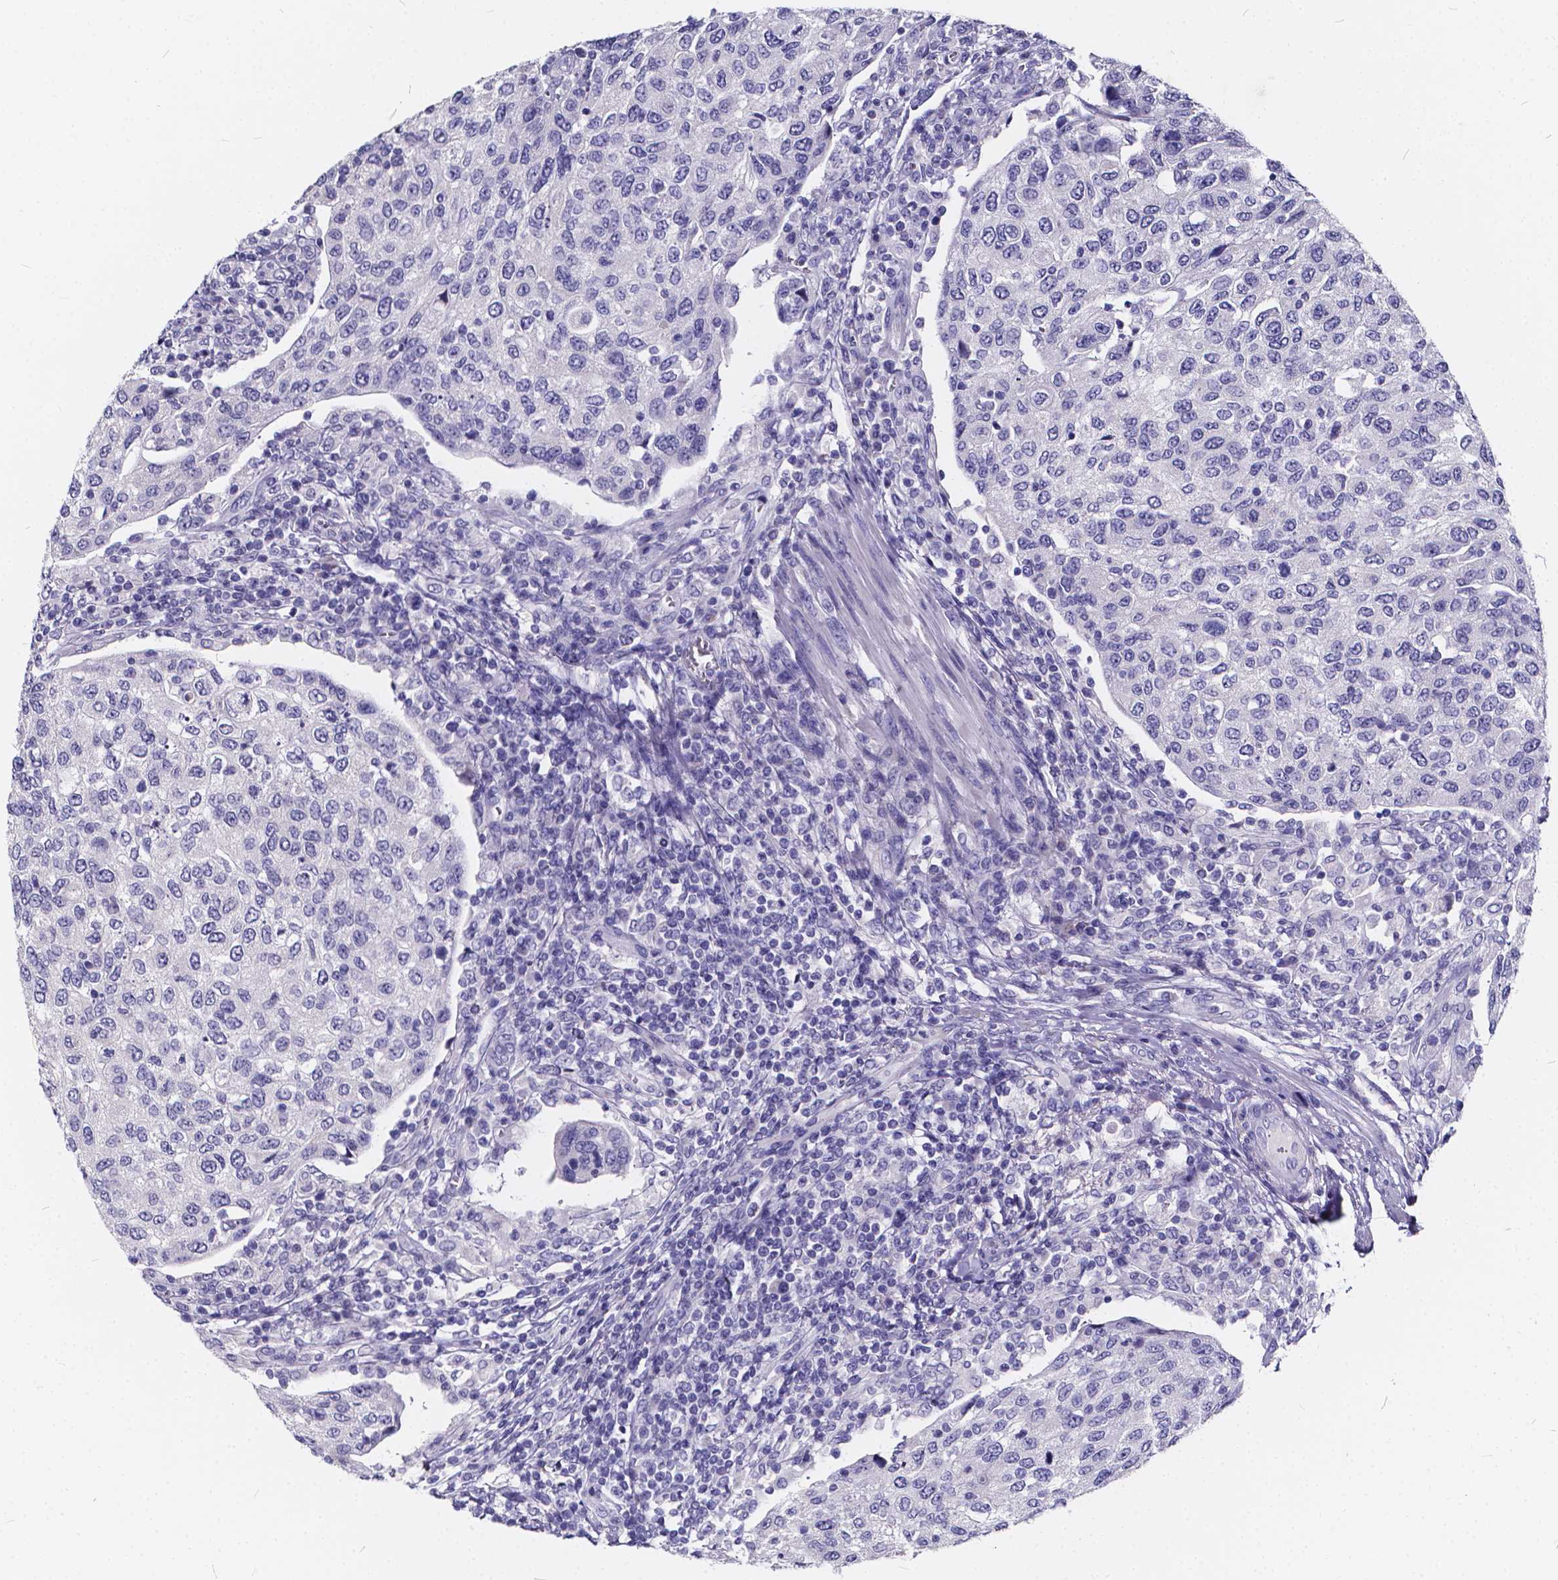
{"staining": {"intensity": "negative", "quantity": "none", "location": "none"}, "tissue": "urothelial cancer", "cell_type": "Tumor cells", "image_type": "cancer", "snomed": [{"axis": "morphology", "description": "Urothelial carcinoma, High grade"}, {"axis": "topography", "description": "Urinary bladder"}], "caption": "This micrograph is of high-grade urothelial carcinoma stained with immunohistochemistry to label a protein in brown with the nuclei are counter-stained blue. There is no positivity in tumor cells.", "gene": "SPEF2", "patient": {"sex": "female", "age": 78}}